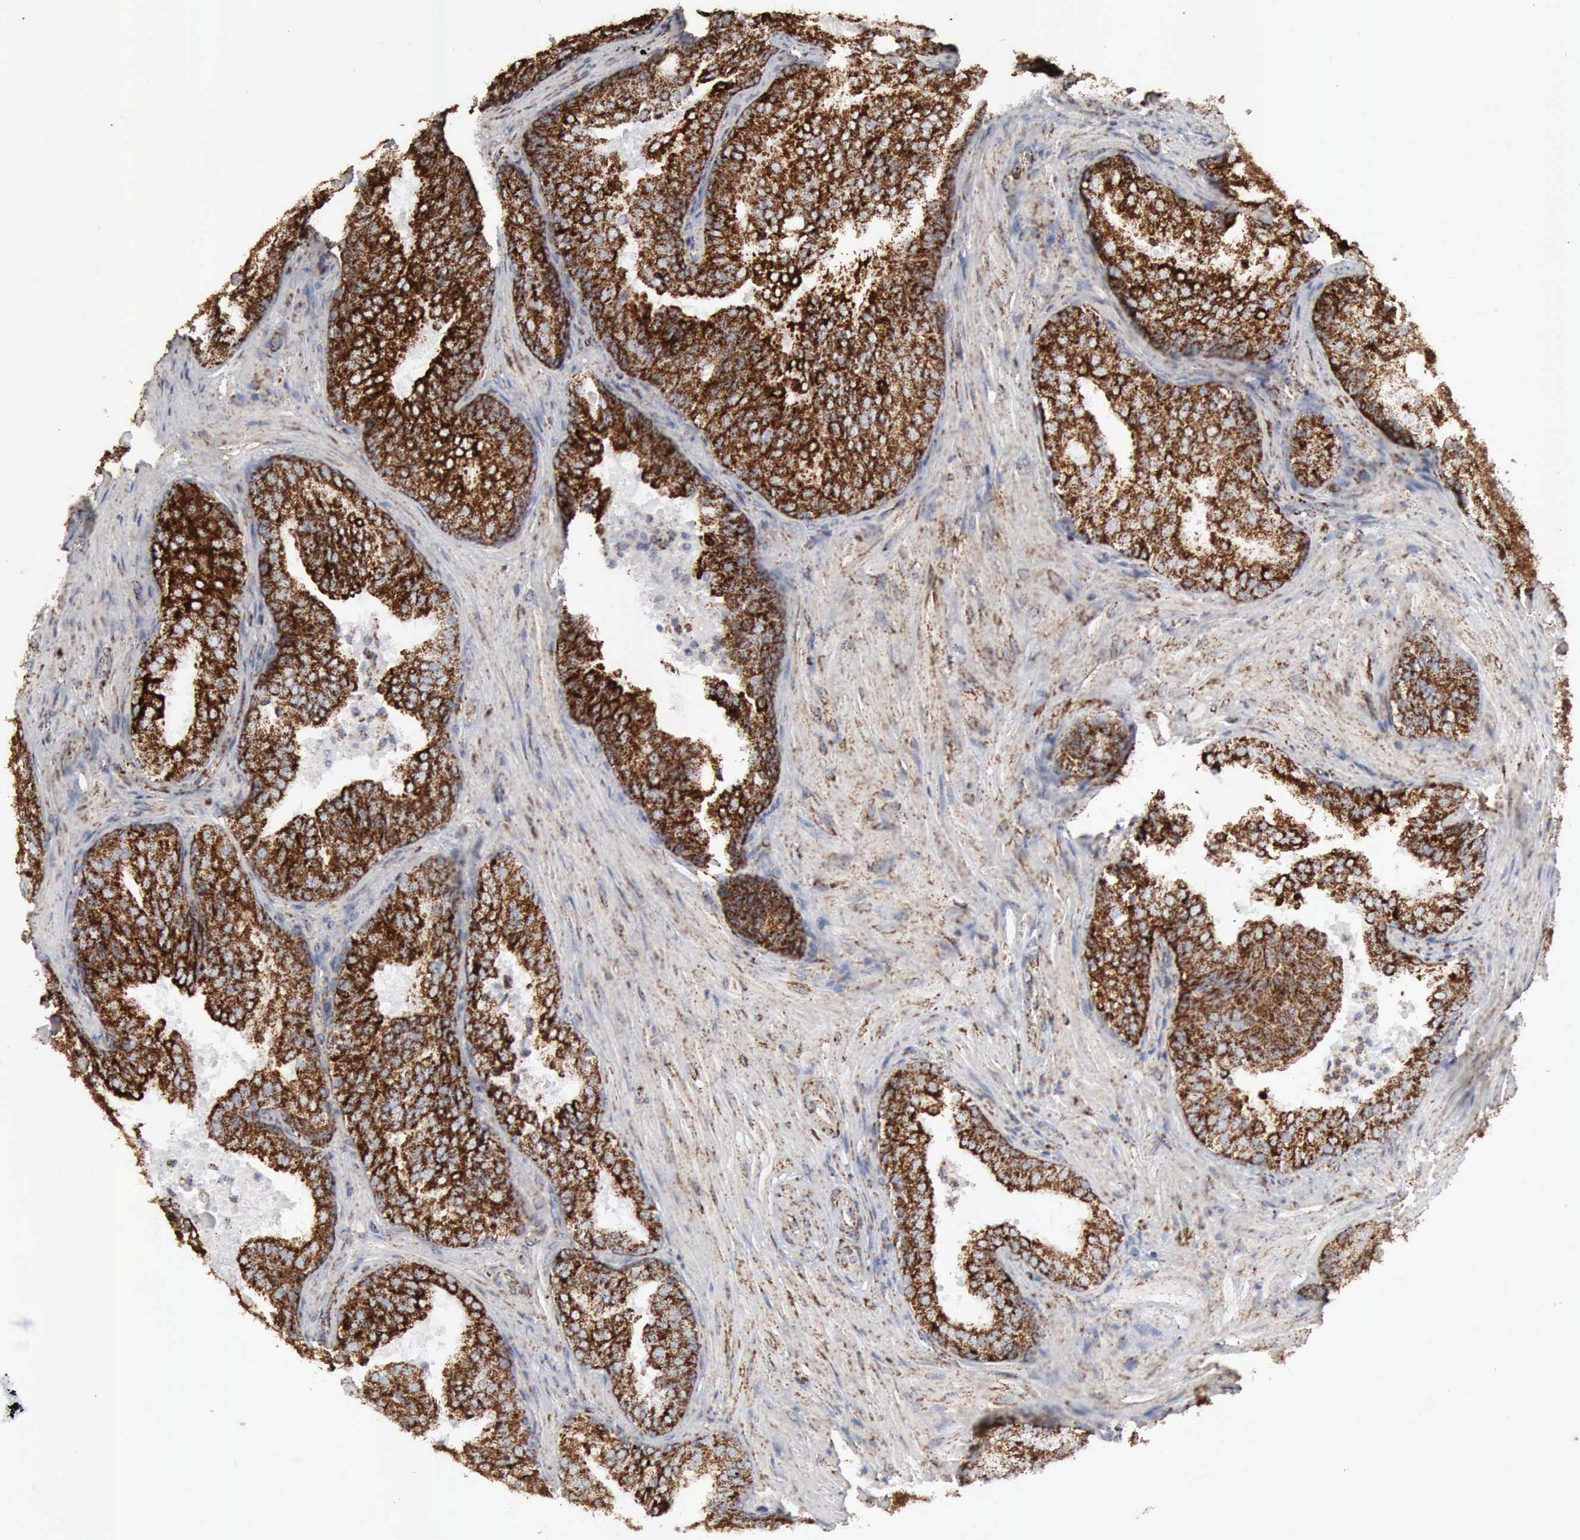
{"staining": {"intensity": "strong", "quantity": ">75%", "location": "cytoplasmic/membranous"}, "tissue": "prostate cancer", "cell_type": "Tumor cells", "image_type": "cancer", "snomed": [{"axis": "morphology", "description": "Adenocarcinoma, Low grade"}, {"axis": "topography", "description": "Prostate"}], "caption": "Immunohistochemistry staining of low-grade adenocarcinoma (prostate), which exhibits high levels of strong cytoplasmic/membranous expression in approximately >75% of tumor cells indicating strong cytoplasmic/membranous protein staining. The staining was performed using DAB (brown) for protein detection and nuclei were counterstained in hematoxylin (blue).", "gene": "ACO2", "patient": {"sex": "male", "age": 69}}